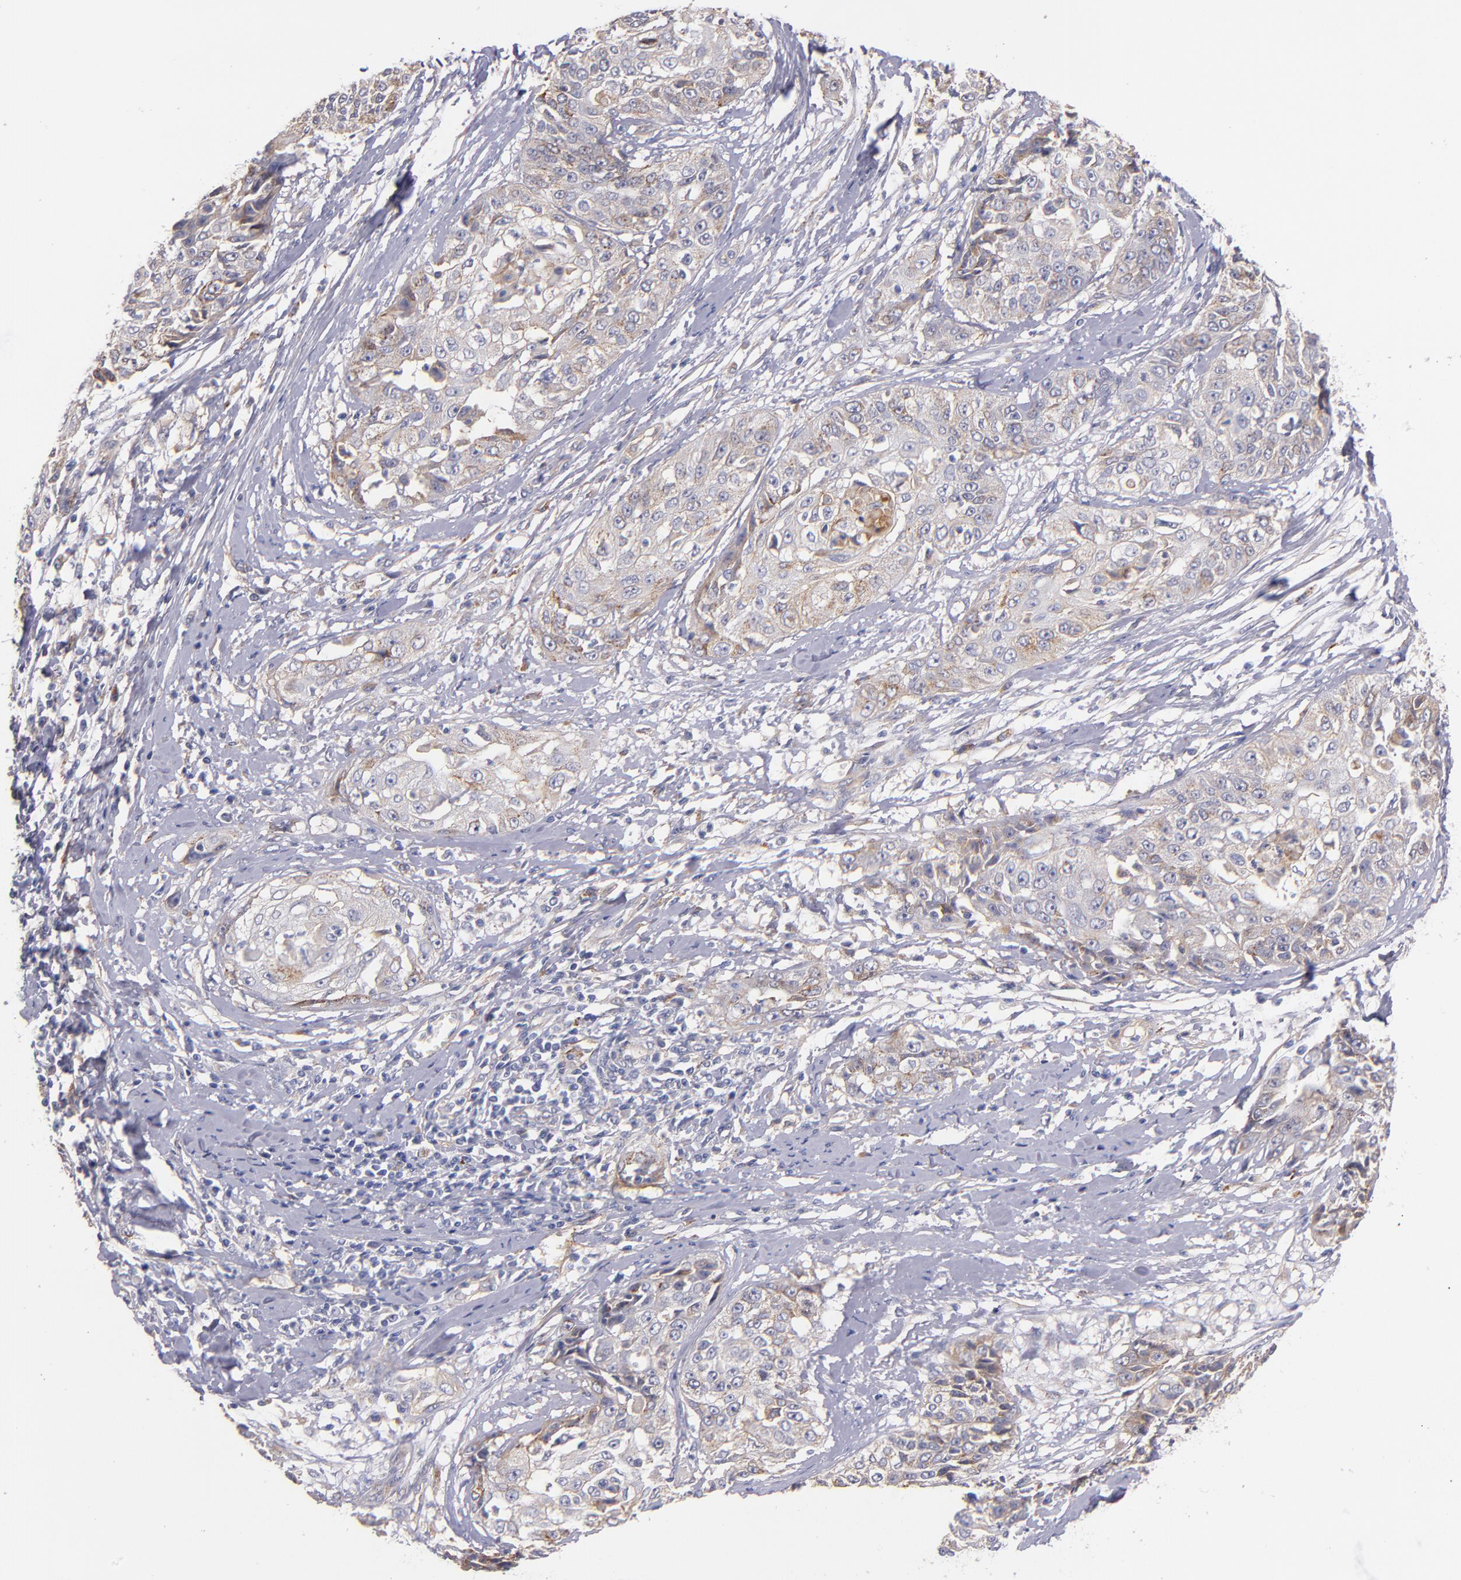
{"staining": {"intensity": "weak", "quantity": ">75%", "location": "cytoplasmic/membranous"}, "tissue": "cervical cancer", "cell_type": "Tumor cells", "image_type": "cancer", "snomed": [{"axis": "morphology", "description": "Squamous cell carcinoma, NOS"}, {"axis": "topography", "description": "Cervix"}], "caption": "IHC of human cervical cancer demonstrates low levels of weak cytoplasmic/membranous positivity in approximately >75% of tumor cells.", "gene": "PLSCR4", "patient": {"sex": "female", "age": 64}}